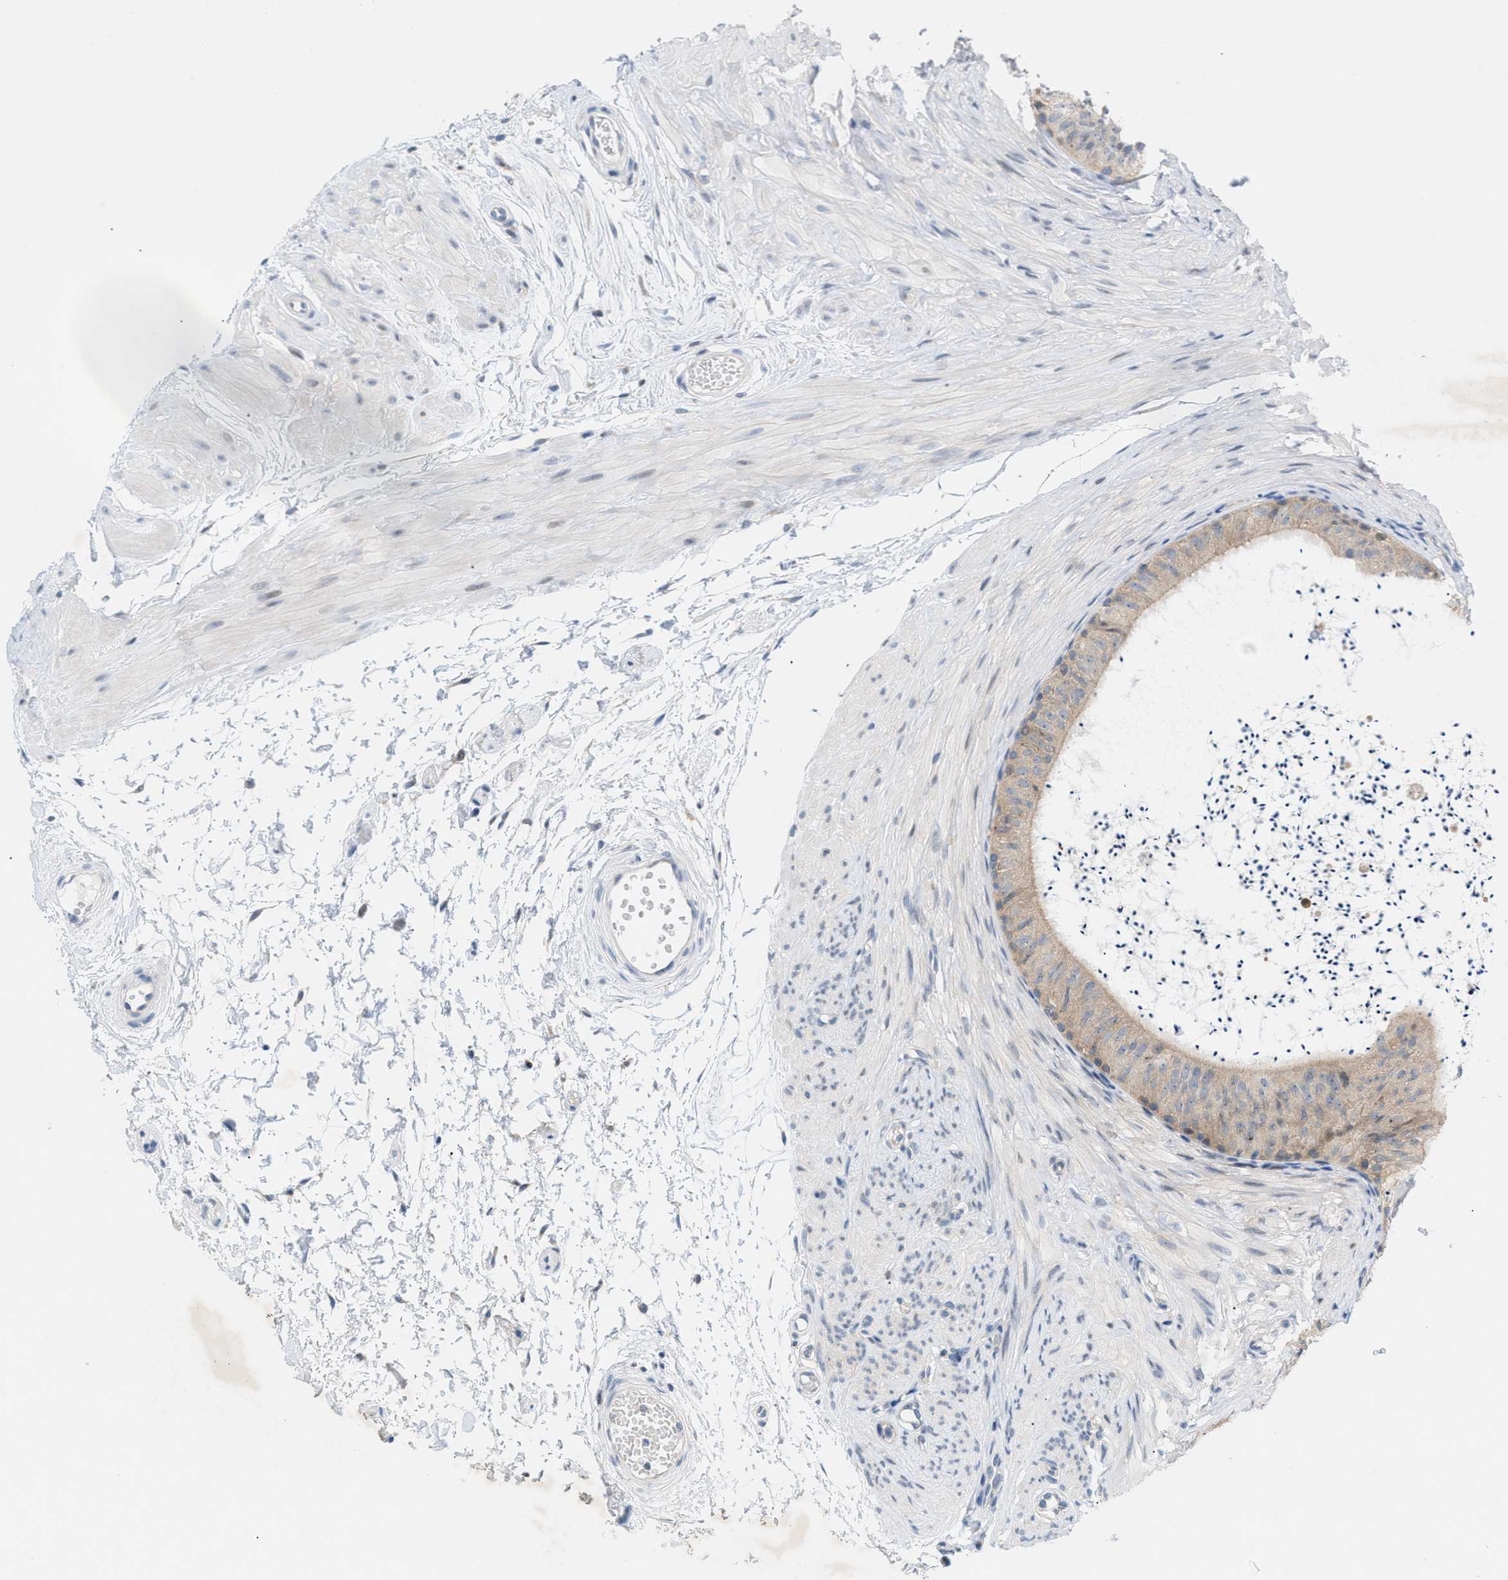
{"staining": {"intensity": "negative", "quantity": "none", "location": "none"}, "tissue": "epididymis", "cell_type": "Glandular cells", "image_type": "normal", "snomed": [{"axis": "morphology", "description": "Normal tissue, NOS"}, {"axis": "topography", "description": "Epididymis"}], "caption": "This is a micrograph of immunohistochemistry staining of unremarkable epididymis, which shows no positivity in glandular cells.", "gene": "WIPI2", "patient": {"sex": "male", "age": 56}}